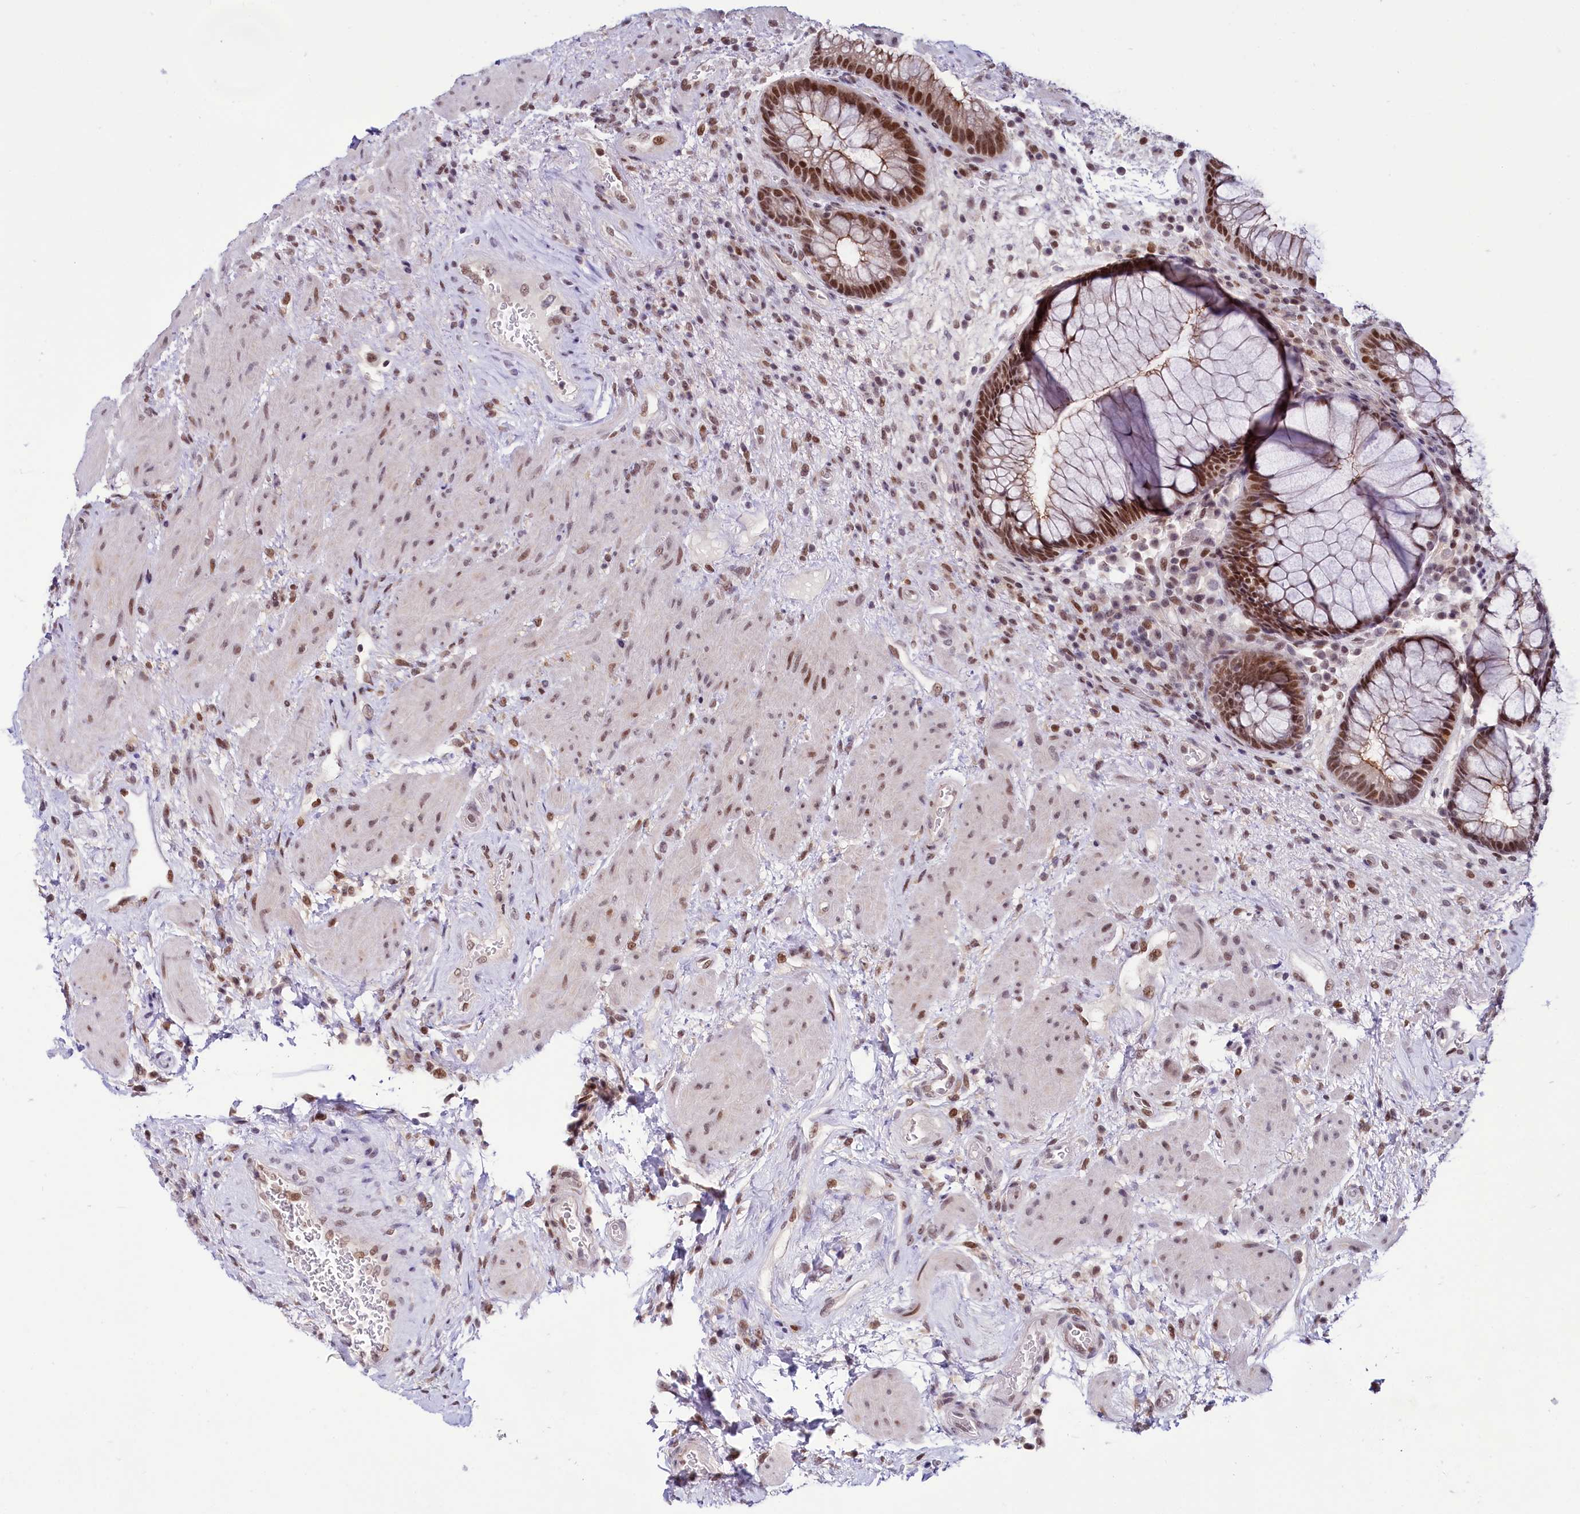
{"staining": {"intensity": "moderate", "quantity": ">75%", "location": "cytoplasmic/membranous,nuclear"}, "tissue": "rectum", "cell_type": "Glandular cells", "image_type": "normal", "snomed": [{"axis": "morphology", "description": "Normal tissue, NOS"}, {"axis": "topography", "description": "Rectum"}], "caption": "Rectum stained for a protein (brown) reveals moderate cytoplasmic/membranous,nuclear positive staining in approximately >75% of glandular cells.", "gene": "SCAF11", "patient": {"sex": "male", "age": 51}}